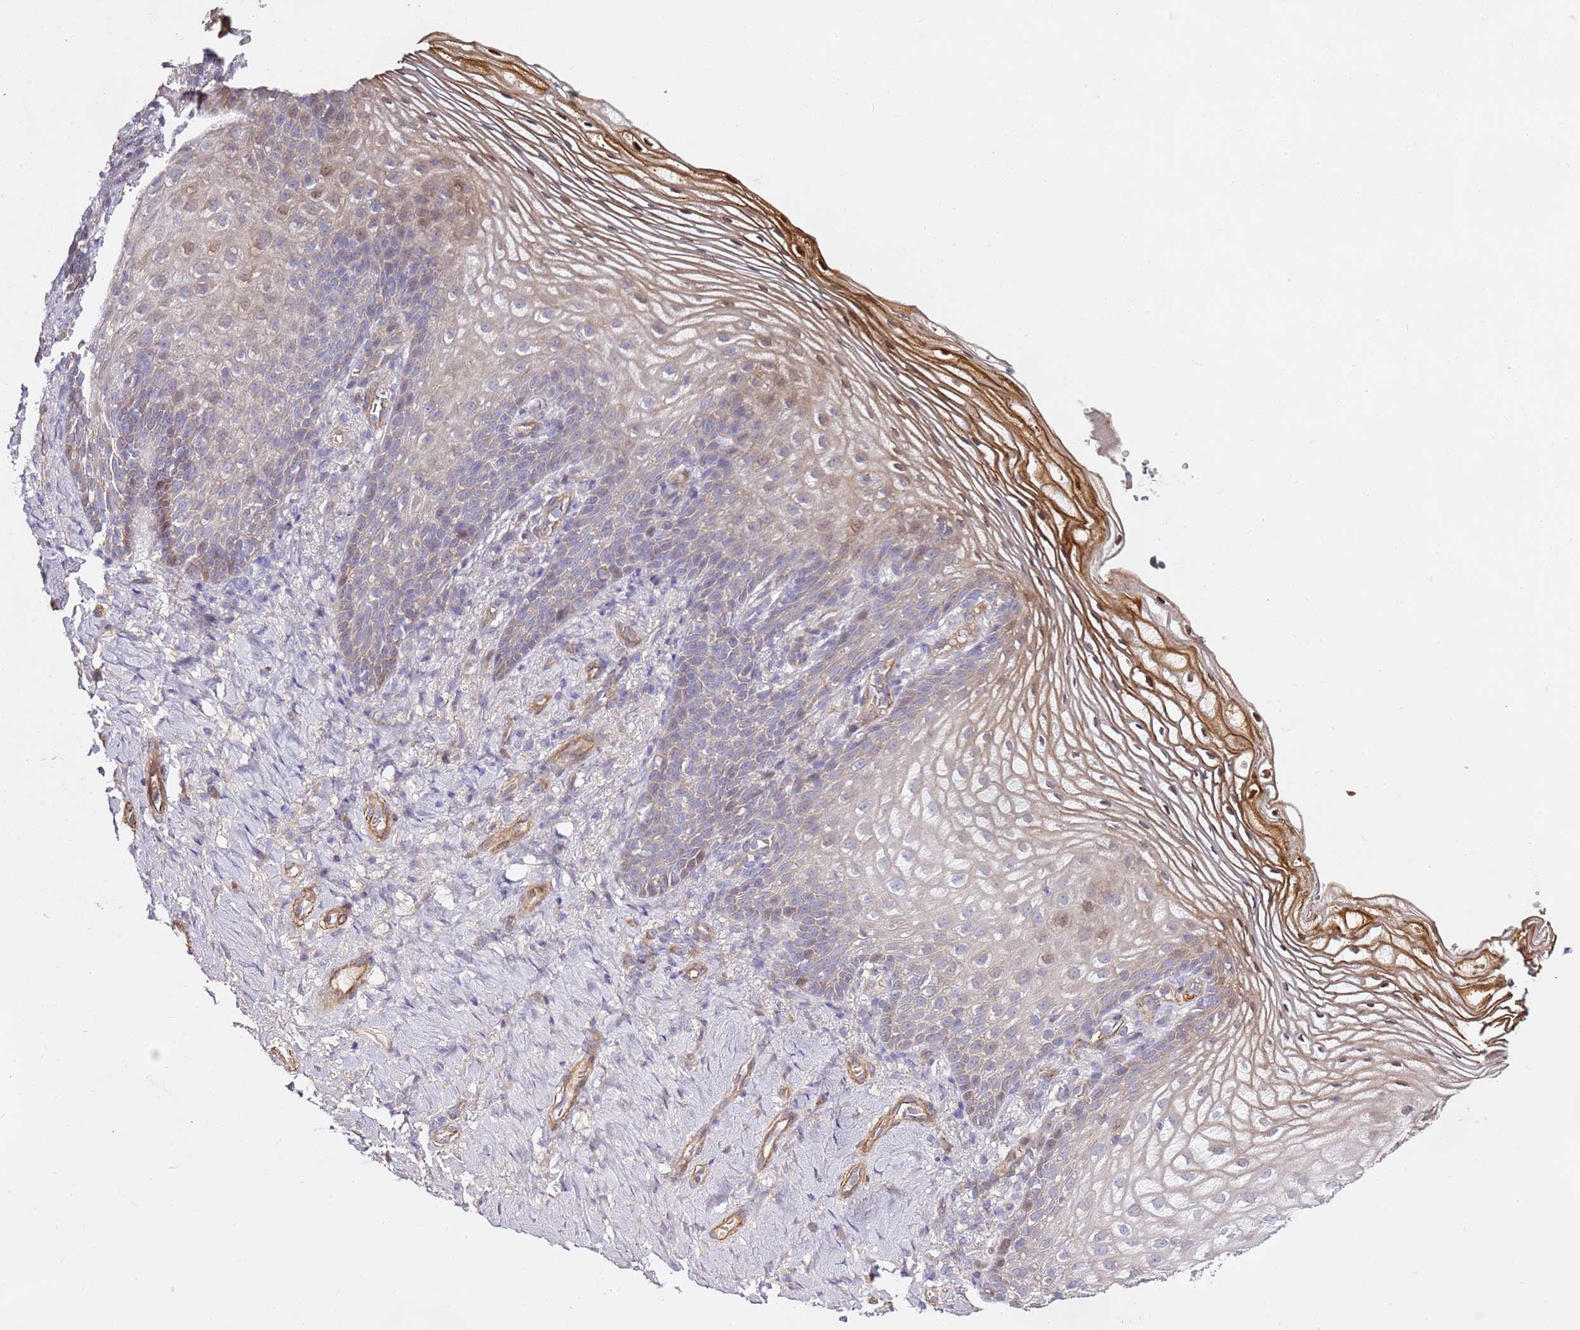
{"staining": {"intensity": "moderate", "quantity": "<25%", "location": "cytoplasmic/membranous,nuclear"}, "tissue": "vagina", "cell_type": "Squamous epithelial cells", "image_type": "normal", "snomed": [{"axis": "morphology", "description": "Normal tissue, NOS"}, {"axis": "topography", "description": "Vagina"}], "caption": "High-magnification brightfield microscopy of benign vagina stained with DAB (brown) and counterstained with hematoxylin (blue). squamous epithelial cells exhibit moderate cytoplasmic/membranous,nuclear positivity is seen in about<25% of cells.", "gene": "EPS8L1", "patient": {"sex": "female", "age": 60}}